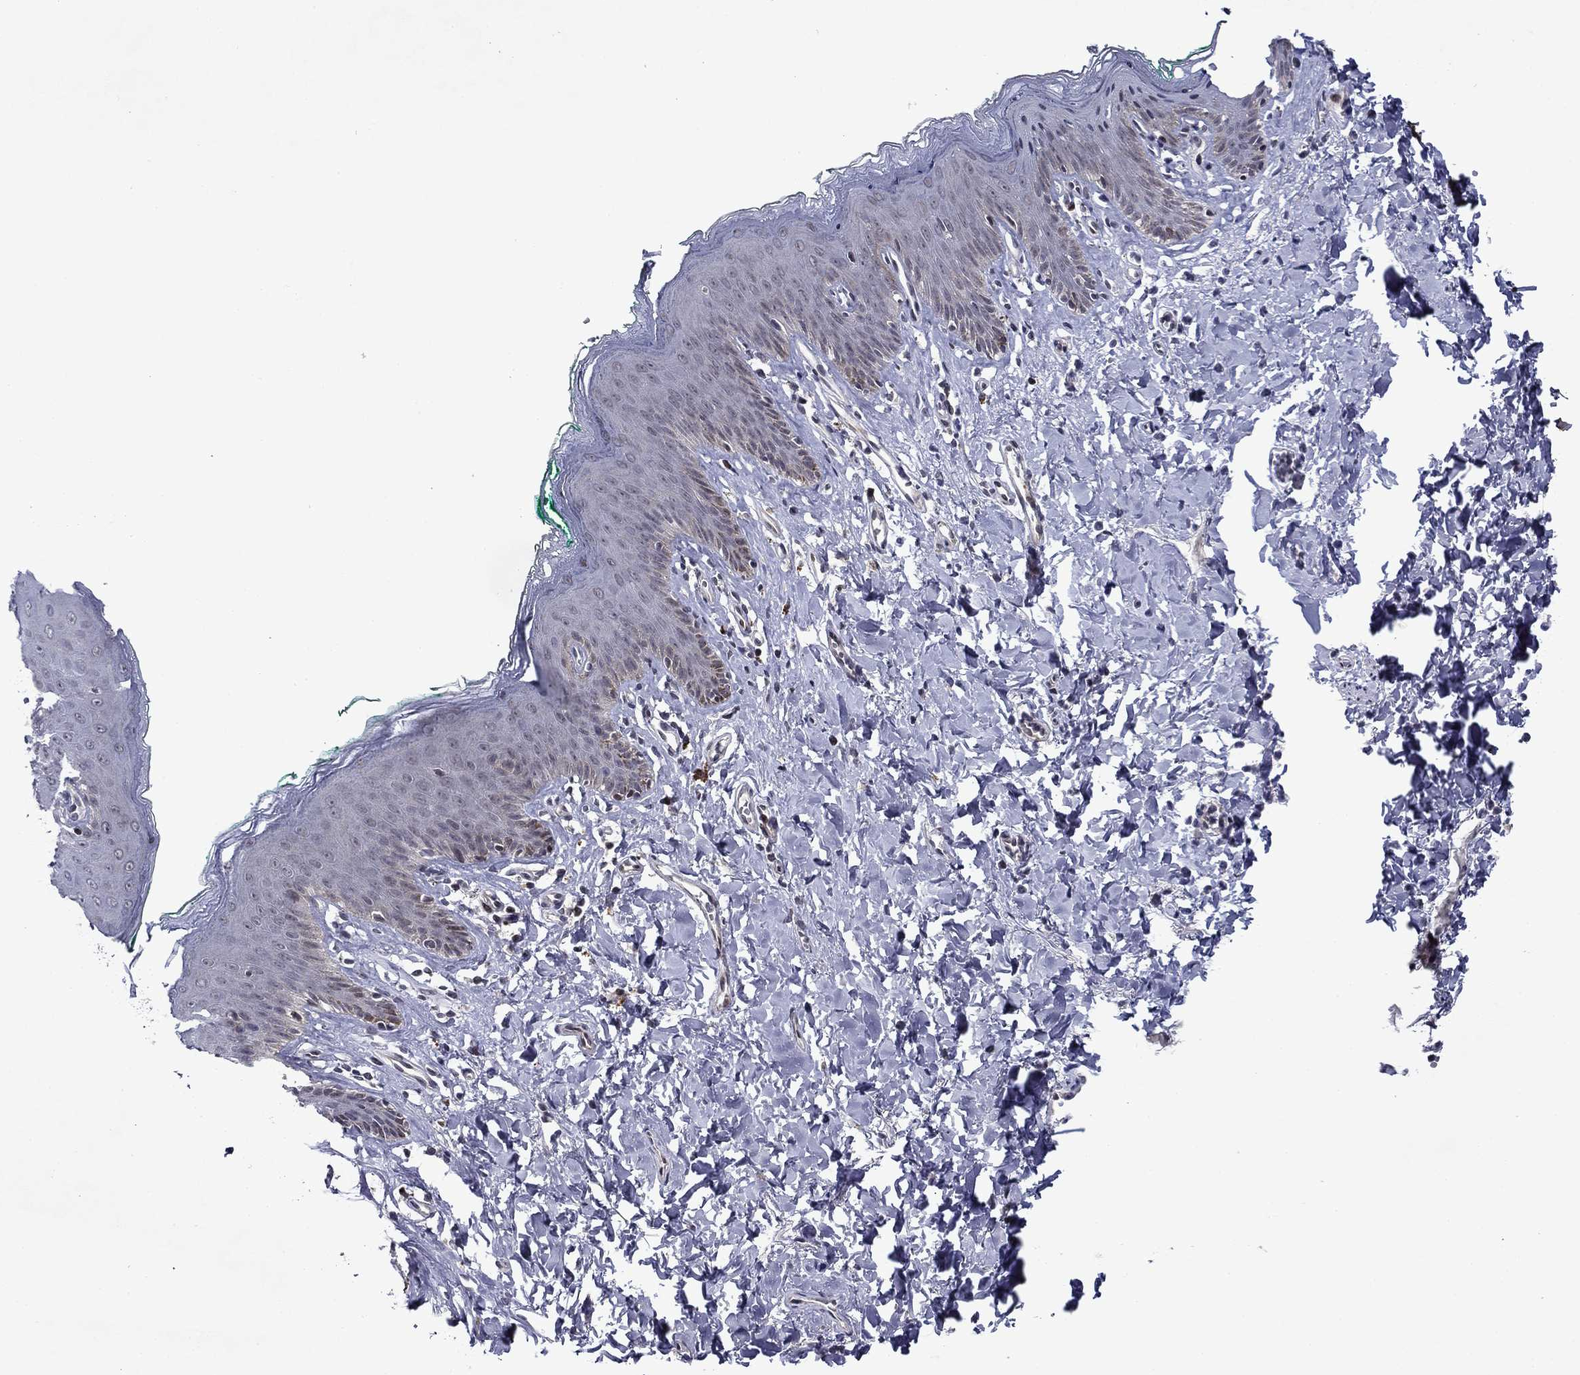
{"staining": {"intensity": "negative", "quantity": "none", "location": "none"}, "tissue": "skin", "cell_type": "Epidermal cells", "image_type": "normal", "snomed": [{"axis": "morphology", "description": "Normal tissue, NOS"}, {"axis": "topography", "description": "Vulva"}], "caption": "High power microscopy micrograph of an immunohistochemistry photomicrograph of benign skin, revealing no significant staining in epidermal cells.", "gene": "B3GAT1", "patient": {"sex": "female", "age": 66}}